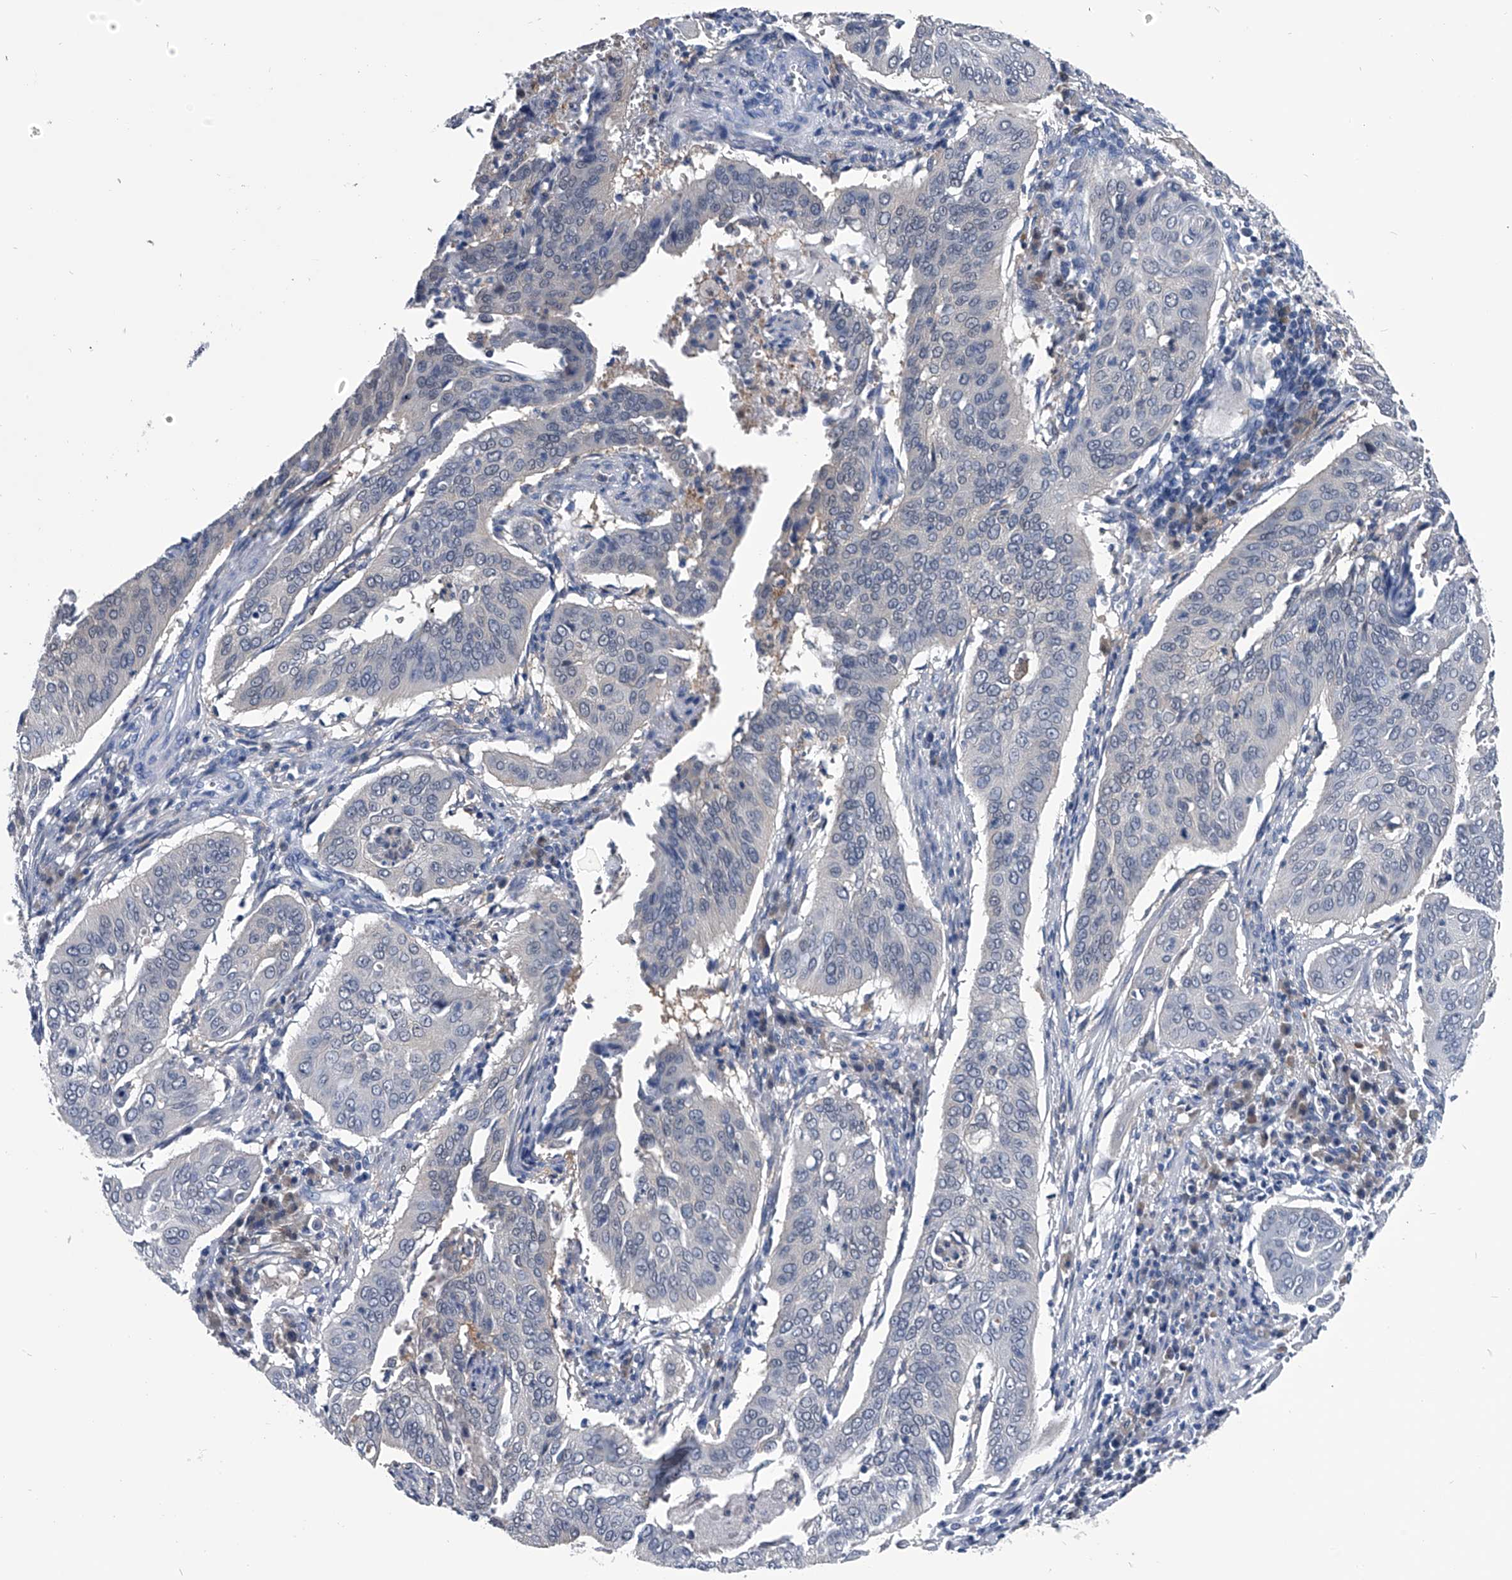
{"staining": {"intensity": "negative", "quantity": "none", "location": "none"}, "tissue": "cervical cancer", "cell_type": "Tumor cells", "image_type": "cancer", "snomed": [{"axis": "morphology", "description": "Squamous cell carcinoma, NOS"}, {"axis": "topography", "description": "Cervix"}], "caption": "This is an immunohistochemistry (IHC) histopathology image of squamous cell carcinoma (cervical). There is no staining in tumor cells.", "gene": "PDXK", "patient": {"sex": "female", "age": 39}}